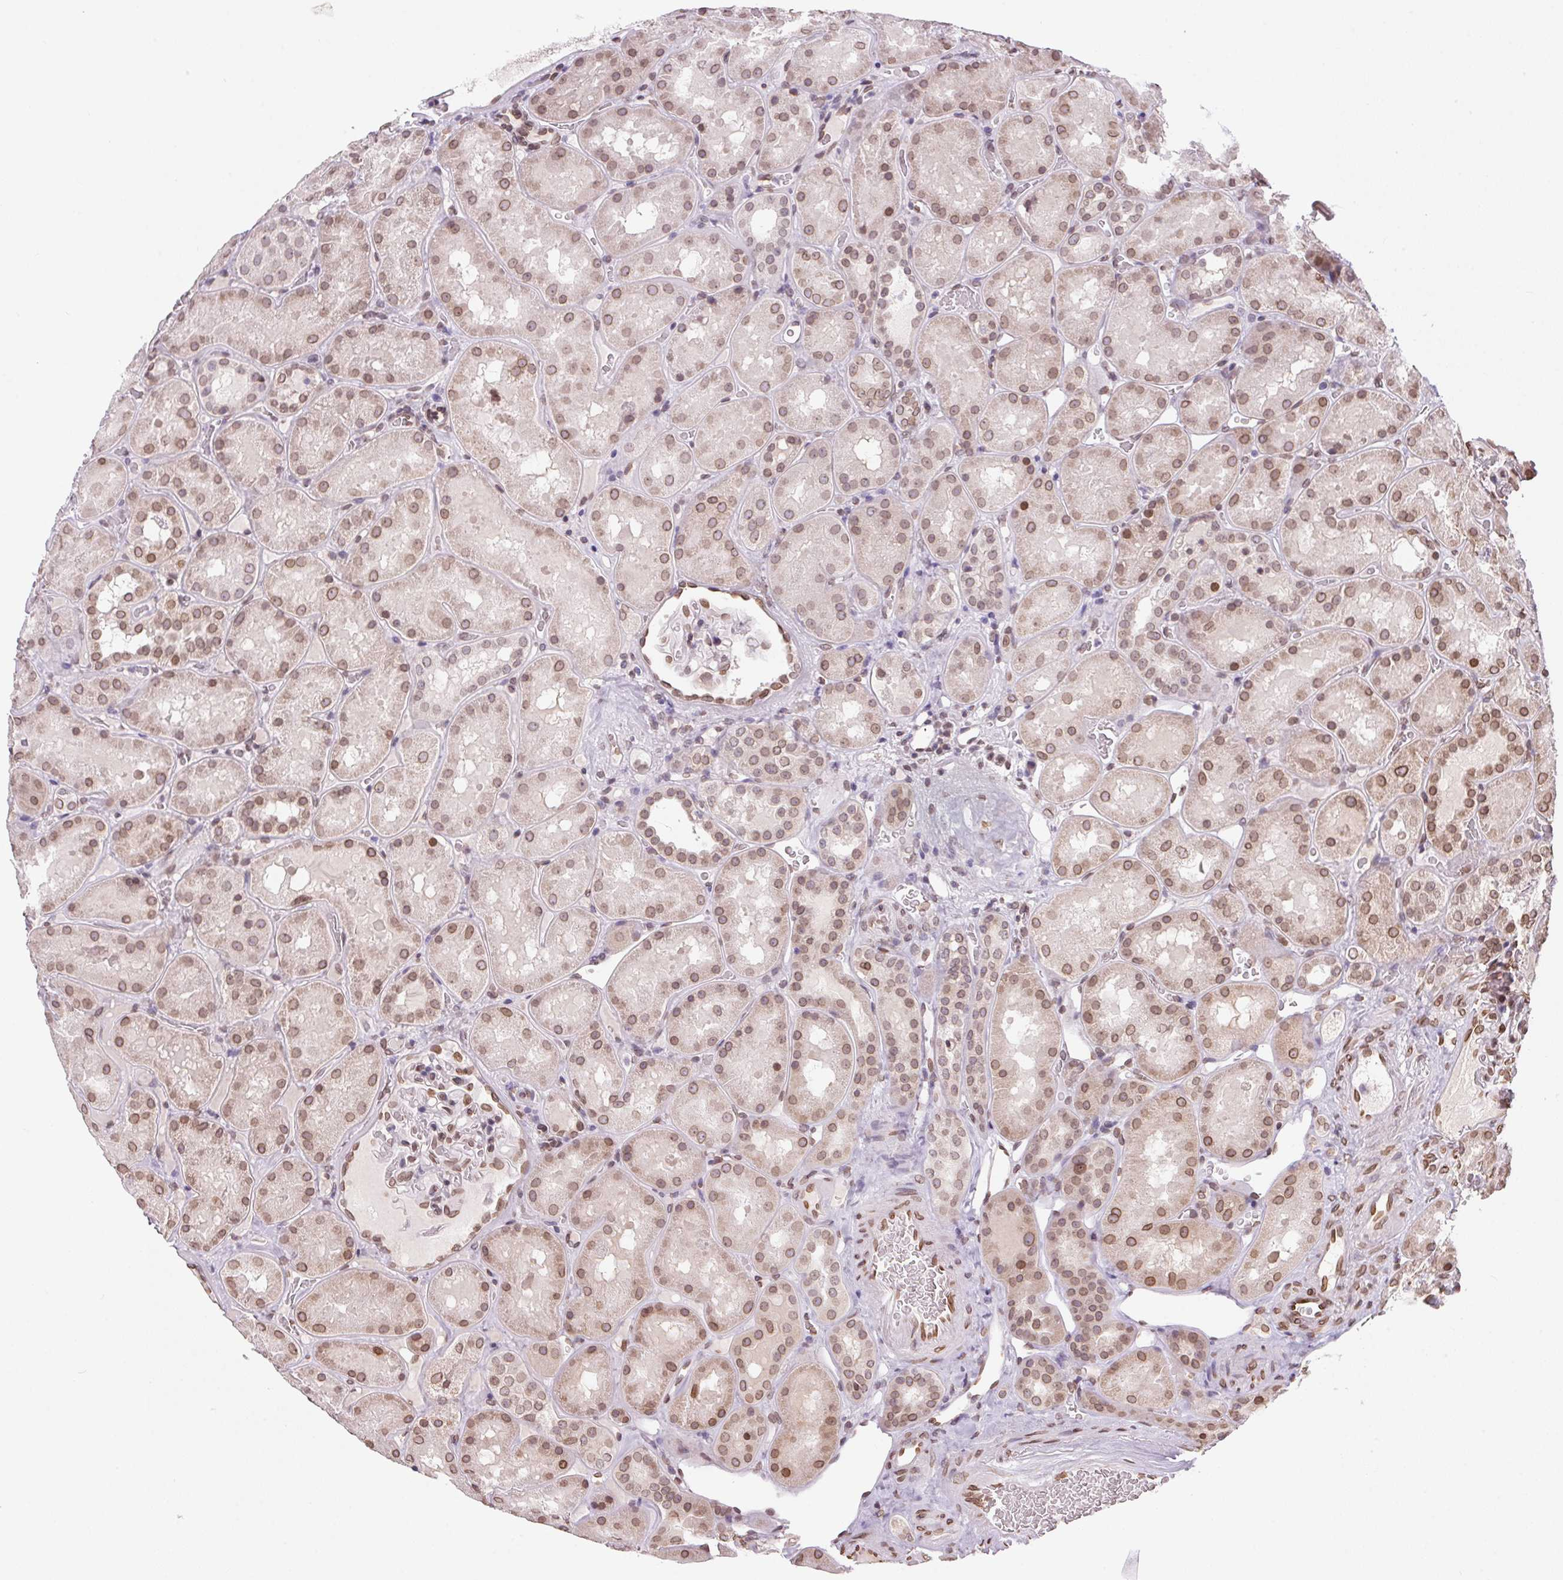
{"staining": {"intensity": "moderate", "quantity": "25%-75%", "location": "nuclear"}, "tissue": "kidney", "cell_type": "Cells in glomeruli", "image_type": "normal", "snomed": [{"axis": "morphology", "description": "Normal tissue, NOS"}, {"axis": "topography", "description": "Kidney"}], "caption": "This image displays immunohistochemistry (IHC) staining of normal kidney, with medium moderate nuclear expression in approximately 25%-75% of cells in glomeruli.", "gene": "TMEM175", "patient": {"sex": "male", "age": 73}}